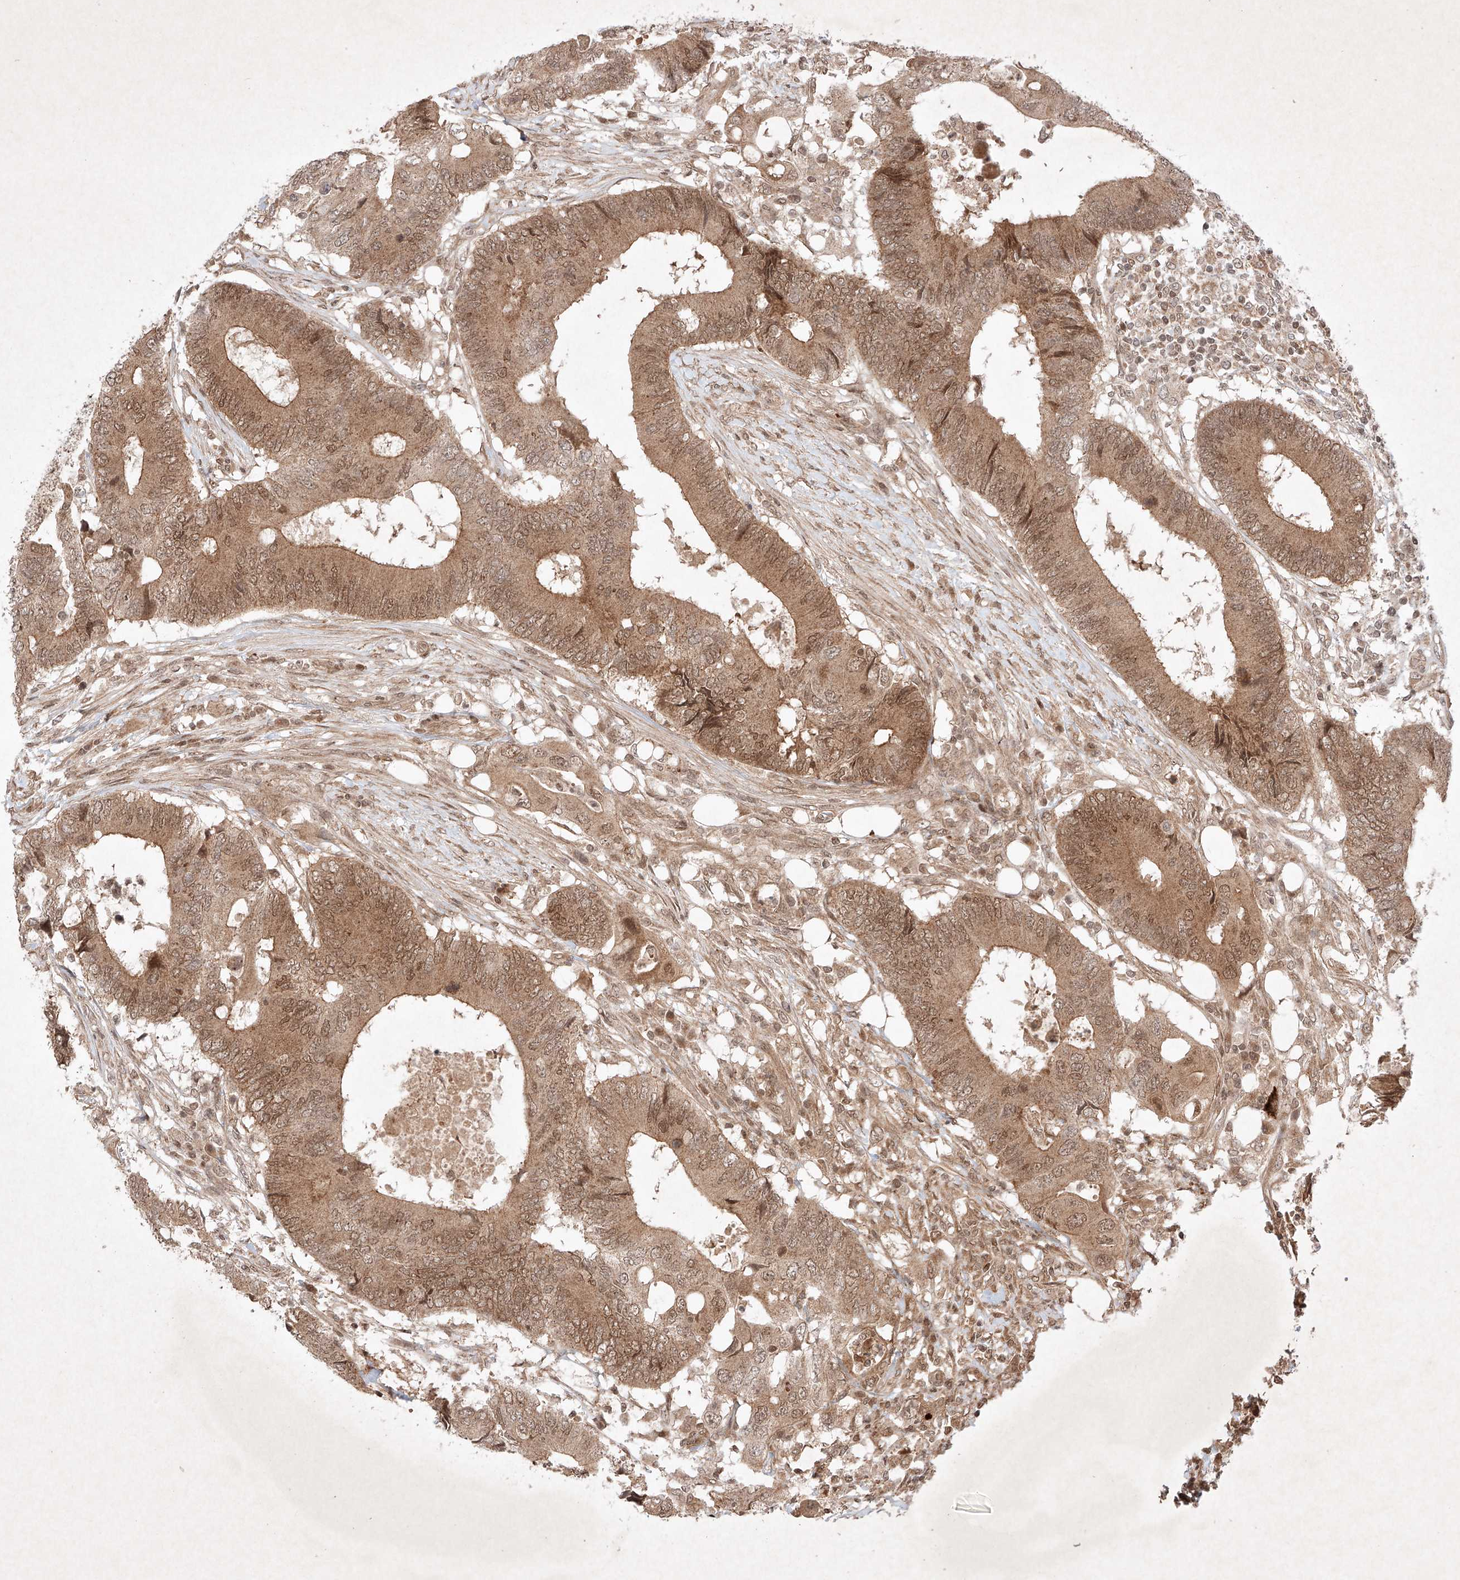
{"staining": {"intensity": "moderate", "quantity": ">75%", "location": "cytoplasmic/membranous,nuclear"}, "tissue": "colorectal cancer", "cell_type": "Tumor cells", "image_type": "cancer", "snomed": [{"axis": "morphology", "description": "Adenocarcinoma, NOS"}, {"axis": "topography", "description": "Colon"}], "caption": "Colorectal cancer stained for a protein exhibits moderate cytoplasmic/membranous and nuclear positivity in tumor cells. (DAB (3,3'-diaminobenzidine) IHC, brown staining for protein, blue staining for nuclei).", "gene": "RNF31", "patient": {"sex": "male", "age": 71}}